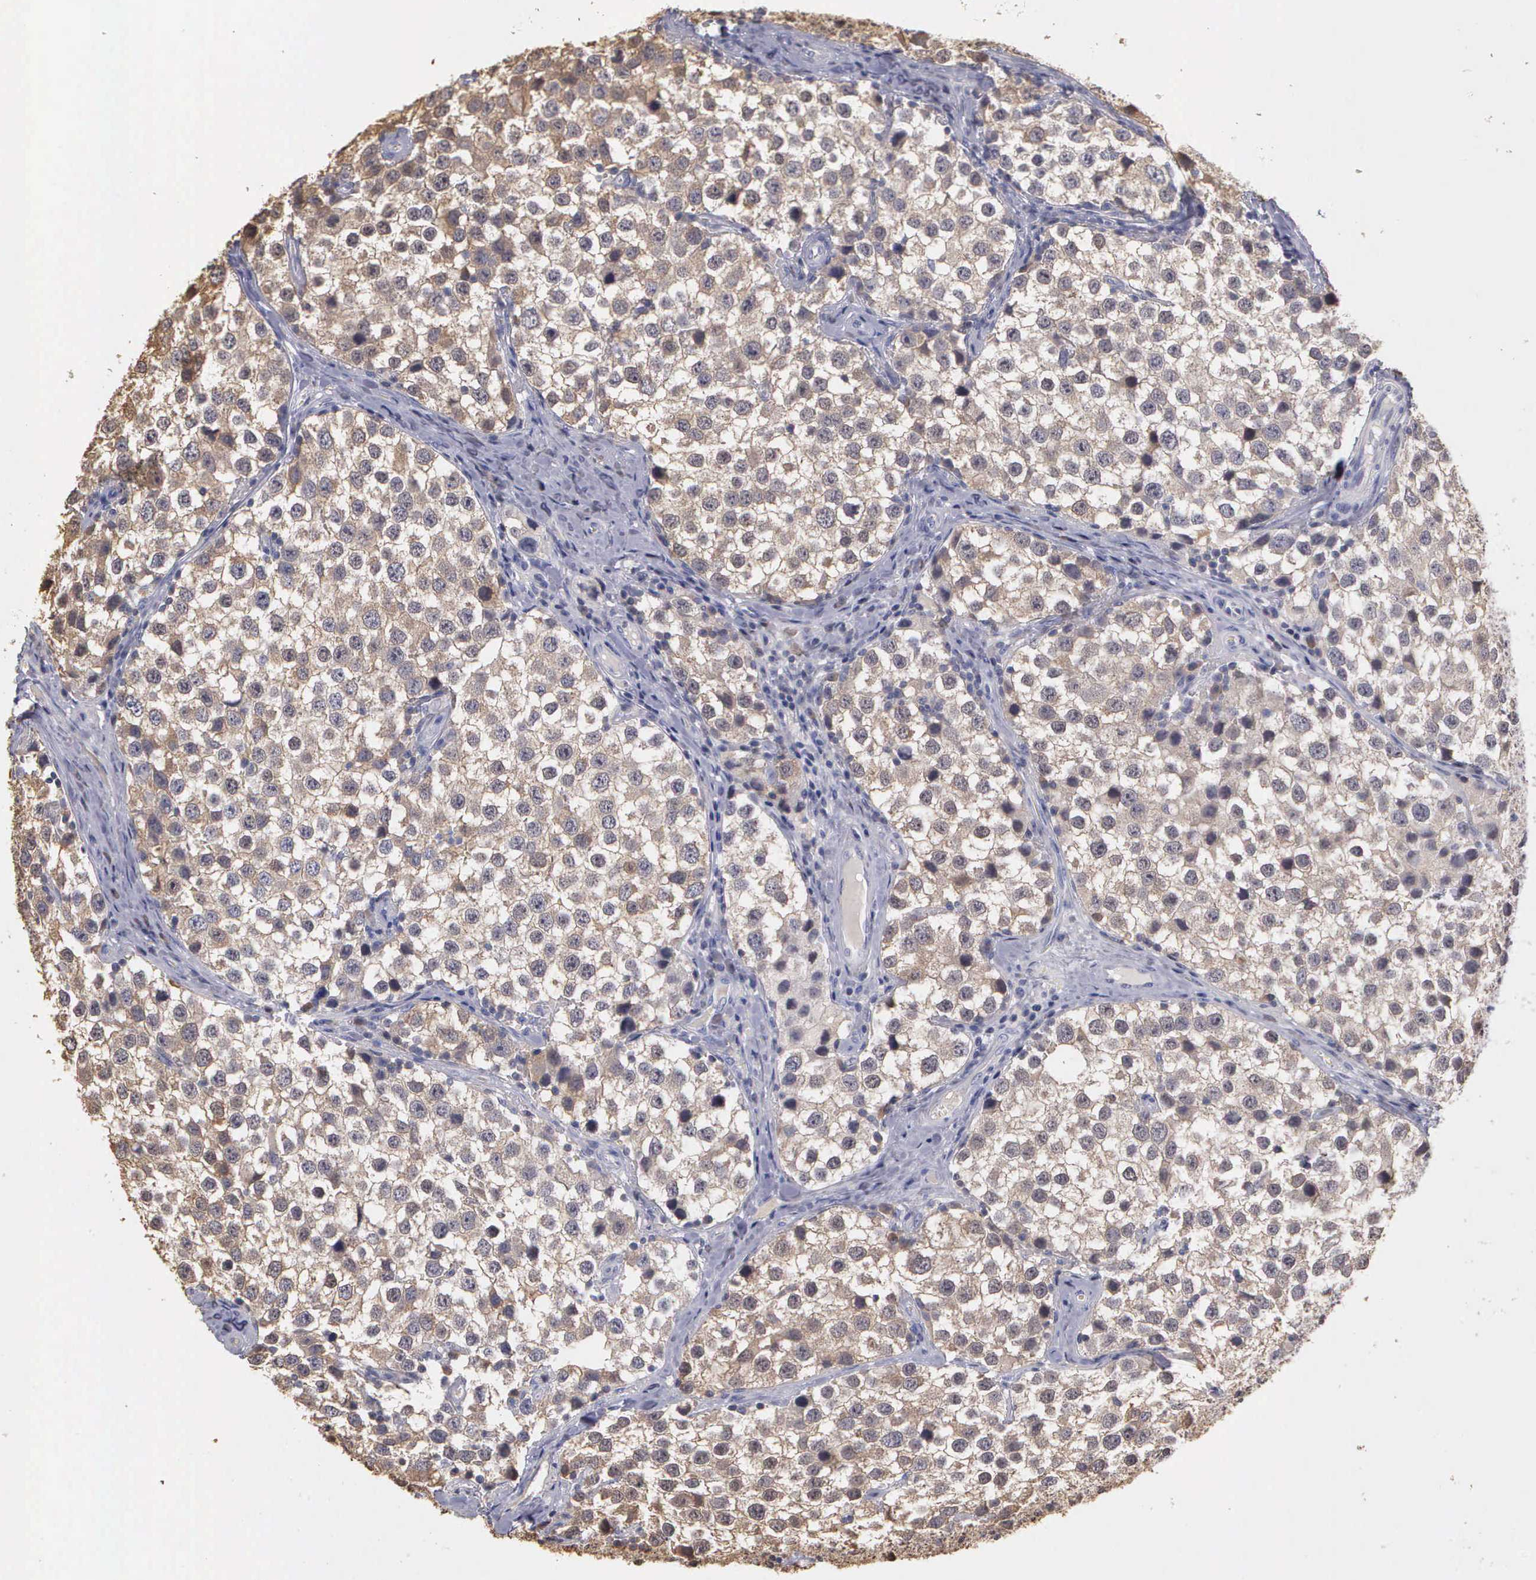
{"staining": {"intensity": "moderate", "quantity": "25%-75%", "location": "cytoplasmic/membranous"}, "tissue": "testis cancer", "cell_type": "Tumor cells", "image_type": "cancer", "snomed": [{"axis": "morphology", "description": "Seminoma, NOS"}, {"axis": "topography", "description": "Testis"}], "caption": "Seminoma (testis) stained with IHC displays moderate cytoplasmic/membranous positivity in approximately 25%-75% of tumor cells. (Stains: DAB (3,3'-diaminobenzidine) in brown, nuclei in blue, Microscopy: brightfield microscopy at high magnification).", "gene": "ENO3", "patient": {"sex": "male", "age": 39}}